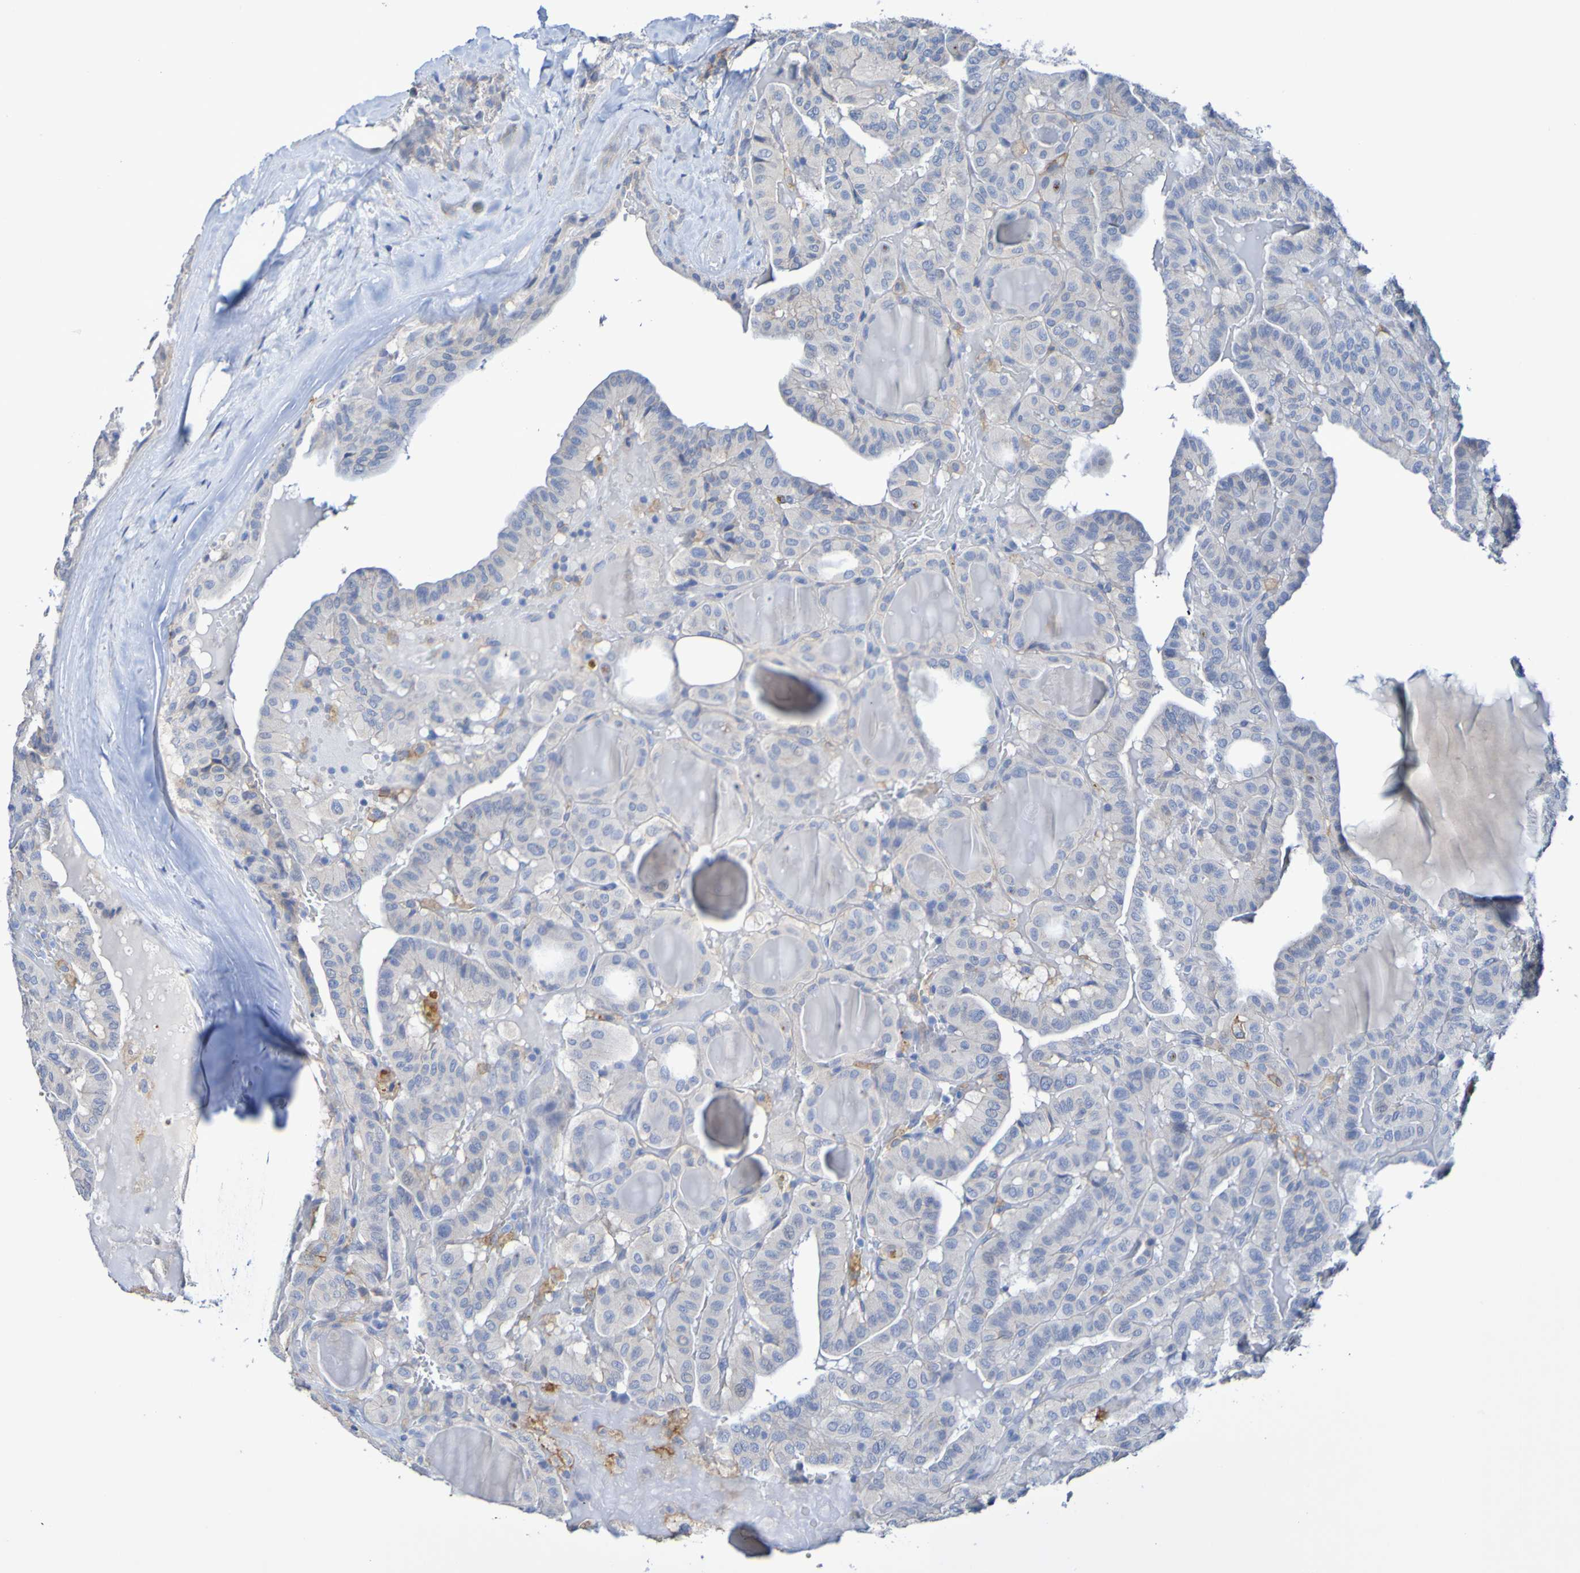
{"staining": {"intensity": "moderate", "quantity": "<25%", "location": "cytoplasmic/membranous"}, "tissue": "head and neck cancer", "cell_type": "Tumor cells", "image_type": "cancer", "snomed": [{"axis": "morphology", "description": "Squamous cell carcinoma, NOS"}, {"axis": "topography", "description": "Oral tissue"}, {"axis": "topography", "description": "Head-Neck"}], "caption": "Head and neck cancer tissue displays moderate cytoplasmic/membranous expression in about <25% of tumor cells, visualized by immunohistochemistry. (Brightfield microscopy of DAB IHC at high magnification).", "gene": "SLC3A2", "patient": {"sex": "female", "age": 50}}